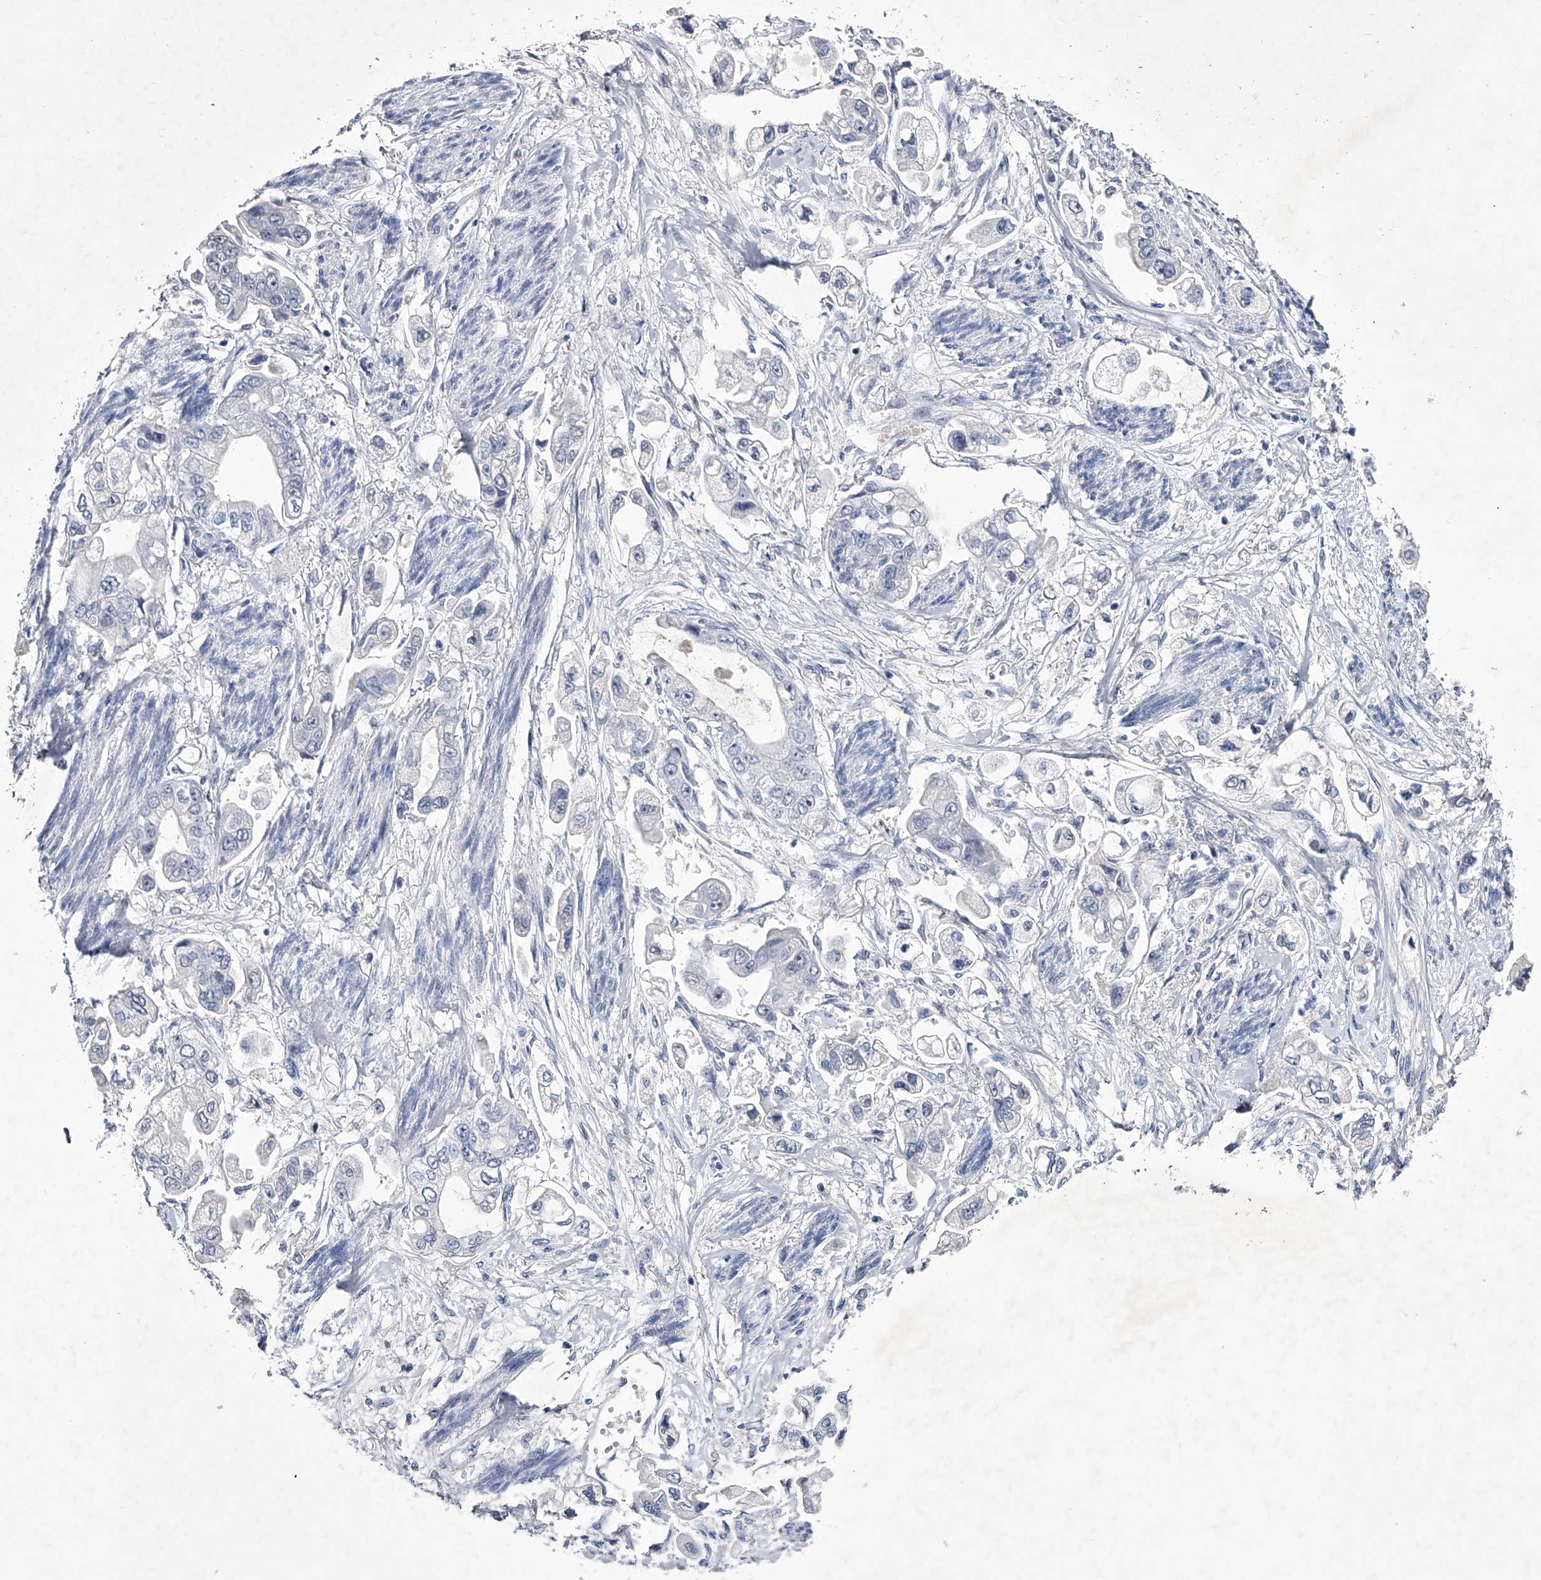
{"staining": {"intensity": "negative", "quantity": "none", "location": "none"}, "tissue": "stomach cancer", "cell_type": "Tumor cells", "image_type": "cancer", "snomed": [{"axis": "morphology", "description": "Adenocarcinoma, NOS"}, {"axis": "topography", "description": "Stomach"}], "caption": "Stomach cancer was stained to show a protein in brown. There is no significant positivity in tumor cells.", "gene": "CRISP2", "patient": {"sex": "male", "age": 62}}